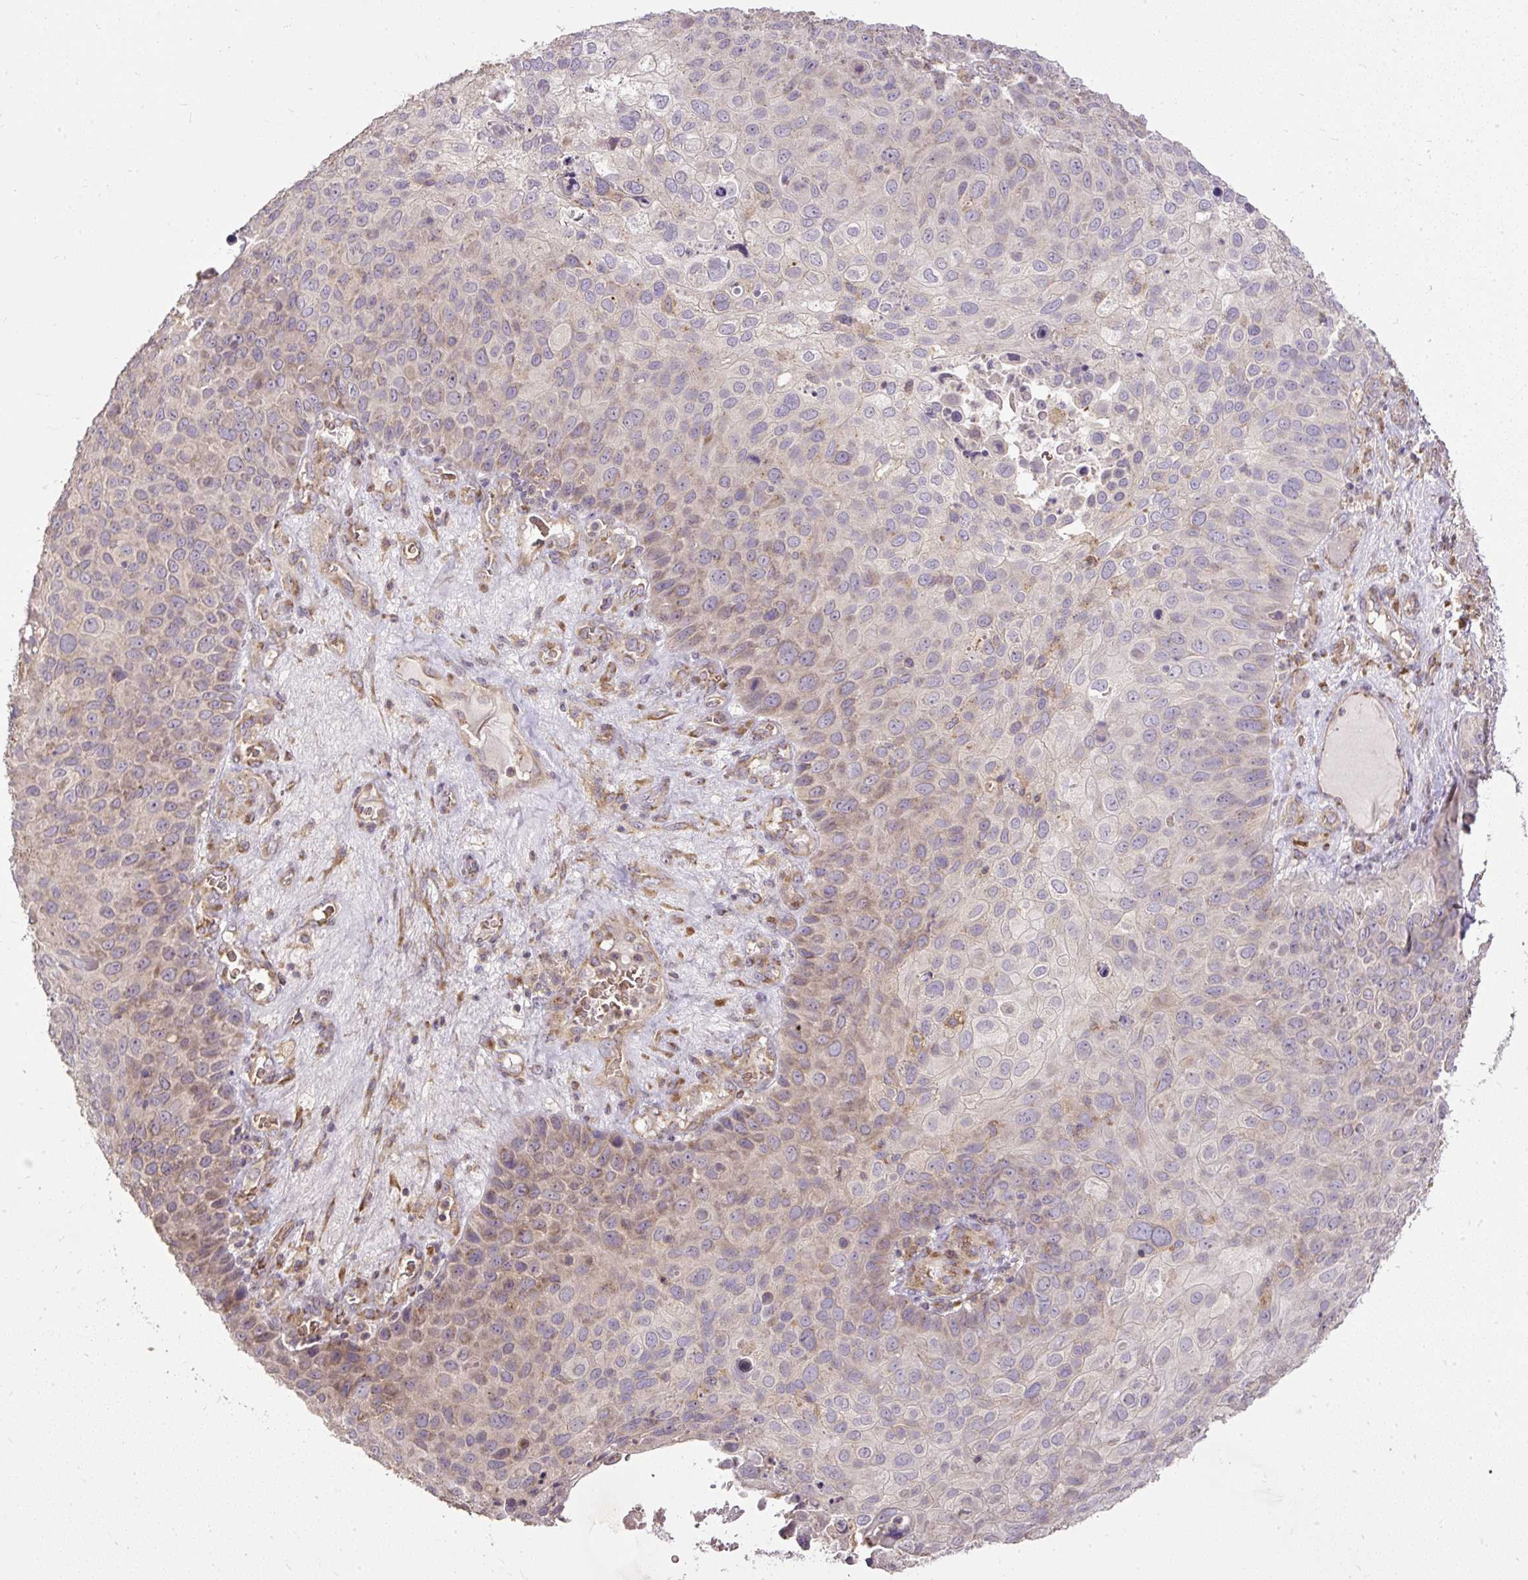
{"staining": {"intensity": "weak", "quantity": "25%-75%", "location": "cytoplasmic/membranous"}, "tissue": "skin cancer", "cell_type": "Tumor cells", "image_type": "cancer", "snomed": [{"axis": "morphology", "description": "Squamous cell carcinoma, NOS"}, {"axis": "topography", "description": "Skin"}], "caption": "Approximately 25%-75% of tumor cells in human squamous cell carcinoma (skin) demonstrate weak cytoplasmic/membranous protein positivity as visualized by brown immunohistochemical staining.", "gene": "SMC4", "patient": {"sex": "male", "age": 87}}